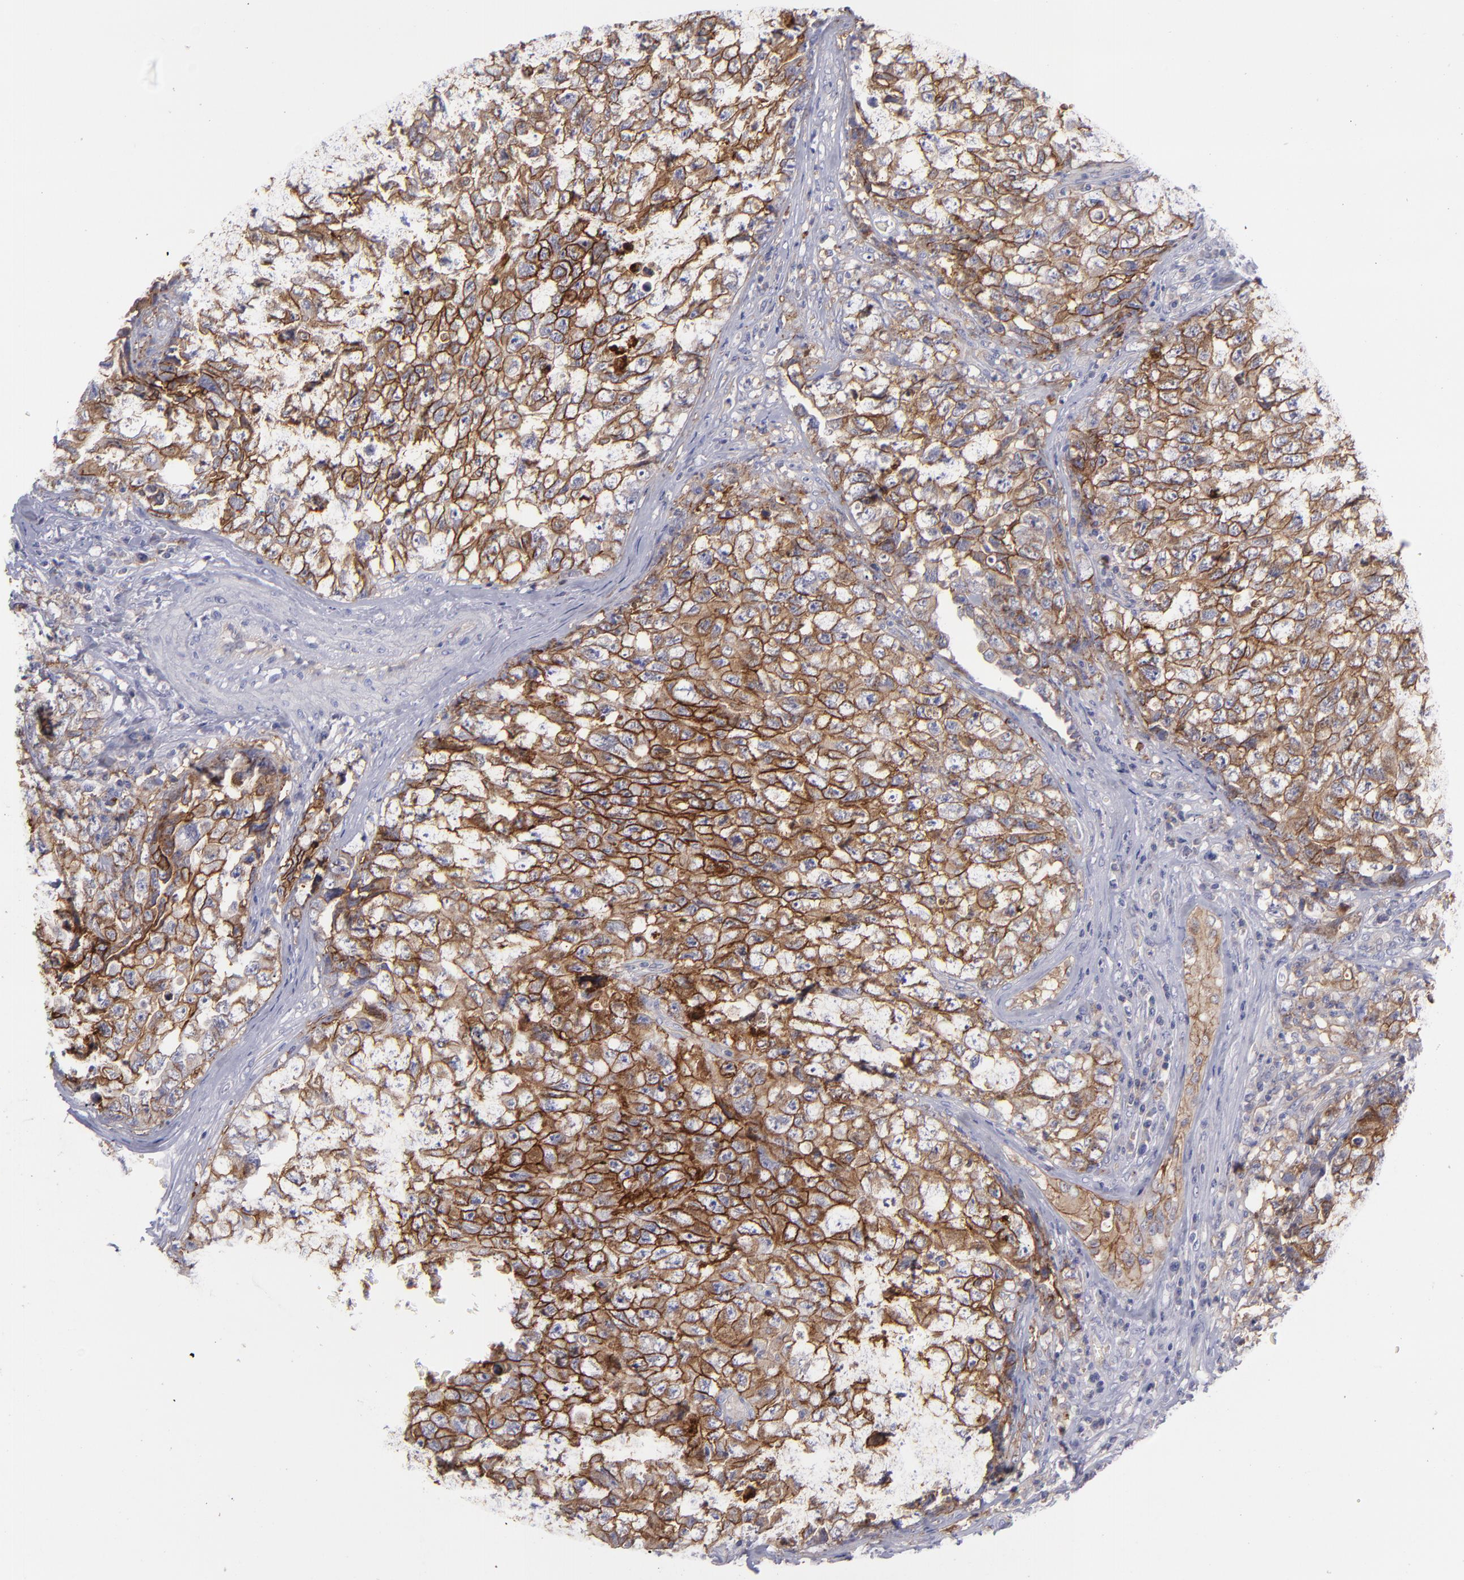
{"staining": {"intensity": "moderate", "quantity": ">75%", "location": "cytoplasmic/membranous"}, "tissue": "testis cancer", "cell_type": "Tumor cells", "image_type": "cancer", "snomed": [{"axis": "morphology", "description": "Carcinoma, Embryonal, NOS"}, {"axis": "topography", "description": "Testis"}], "caption": "Approximately >75% of tumor cells in testis embryonal carcinoma exhibit moderate cytoplasmic/membranous protein expression as visualized by brown immunohistochemical staining.", "gene": "BSG", "patient": {"sex": "male", "age": 31}}